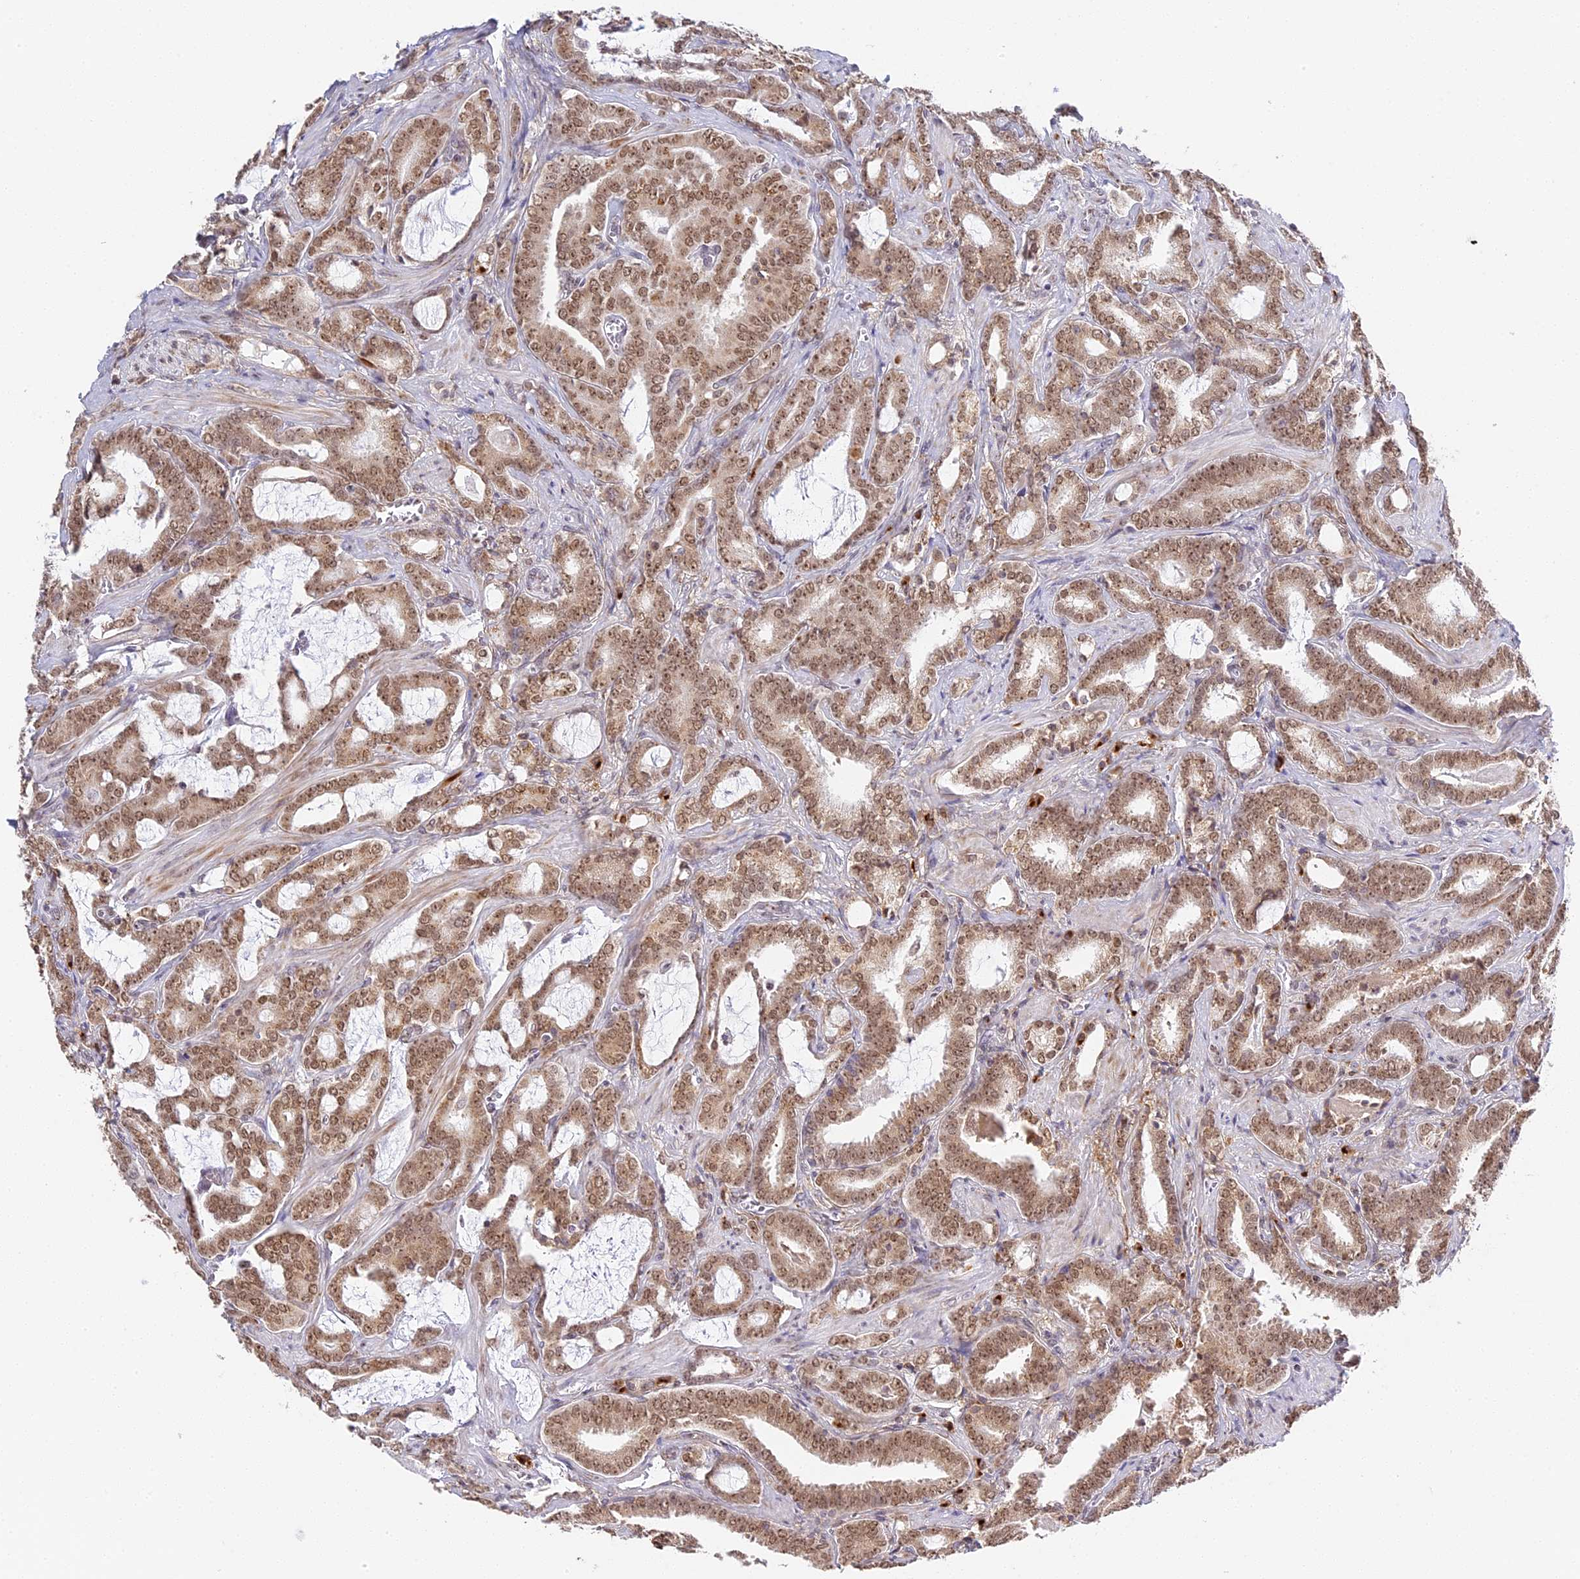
{"staining": {"intensity": "moderate", "quantity": ">75%", "location": "cytoplasmic/membranous,nuclear"}, "tissue": "prostate cancer", "cell_type": "Tumor cells", "image_type": "cancer", "snomed": [{"axis": "morphology", "description": "Adenocarcinoma, High grade"}, {"axis": "topography", "description": "Prostate and seminal vesicle, NOS"}], "caption": "Immunohistochemical staining of human prostate high-grade adenocarcinoma demonstrates moderate cytoplasmic/membranous and nuclear protein positivity in about >75% of tumor cells. Using DAB (3,3'-diaminobenzidine) (brown) and hematoxylin (blue) stains, captured at high magnification using brightfield microscopy.", "gene": "HEATR5B", "patient": {"sex": "male", "age": 67}}